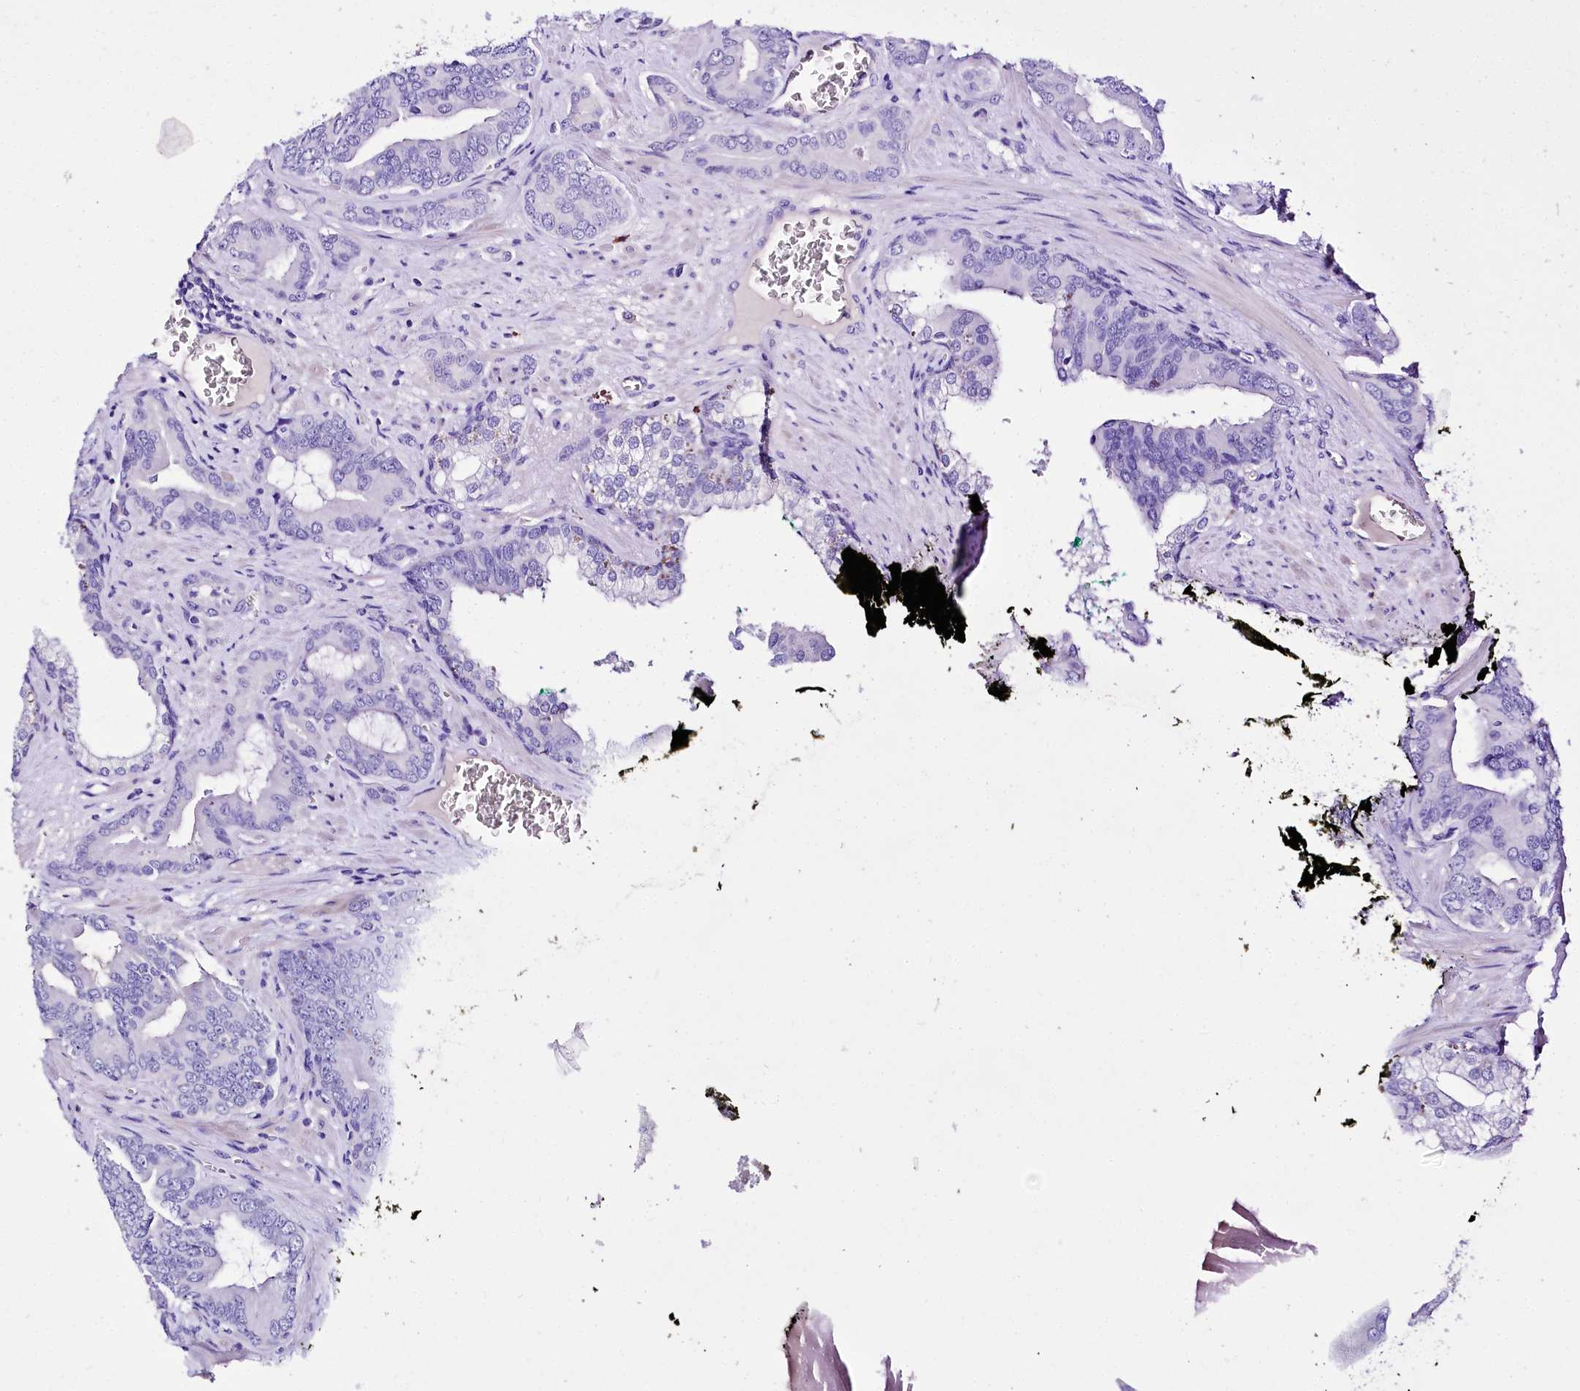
{"staining": {"intensity": "negative", "quantity": "none", "location": "none"}, "tissue": "prostate cancer", "cell_type": "Tumor cells", "image_type": "cancer", "snomed": [{"axis": "morphology", "description": "Adenocarcinoma, High grade"}, {"axis": "topography", "description": "Prostate"}], "caption": "High power microscopy image of an immunohistochemistry (IHC) histopathology image of prostate cancer, revealing no significant staining in tumor cells.", "gene": "A2ML1", "patient": {"sex": "male", "age": 72}}